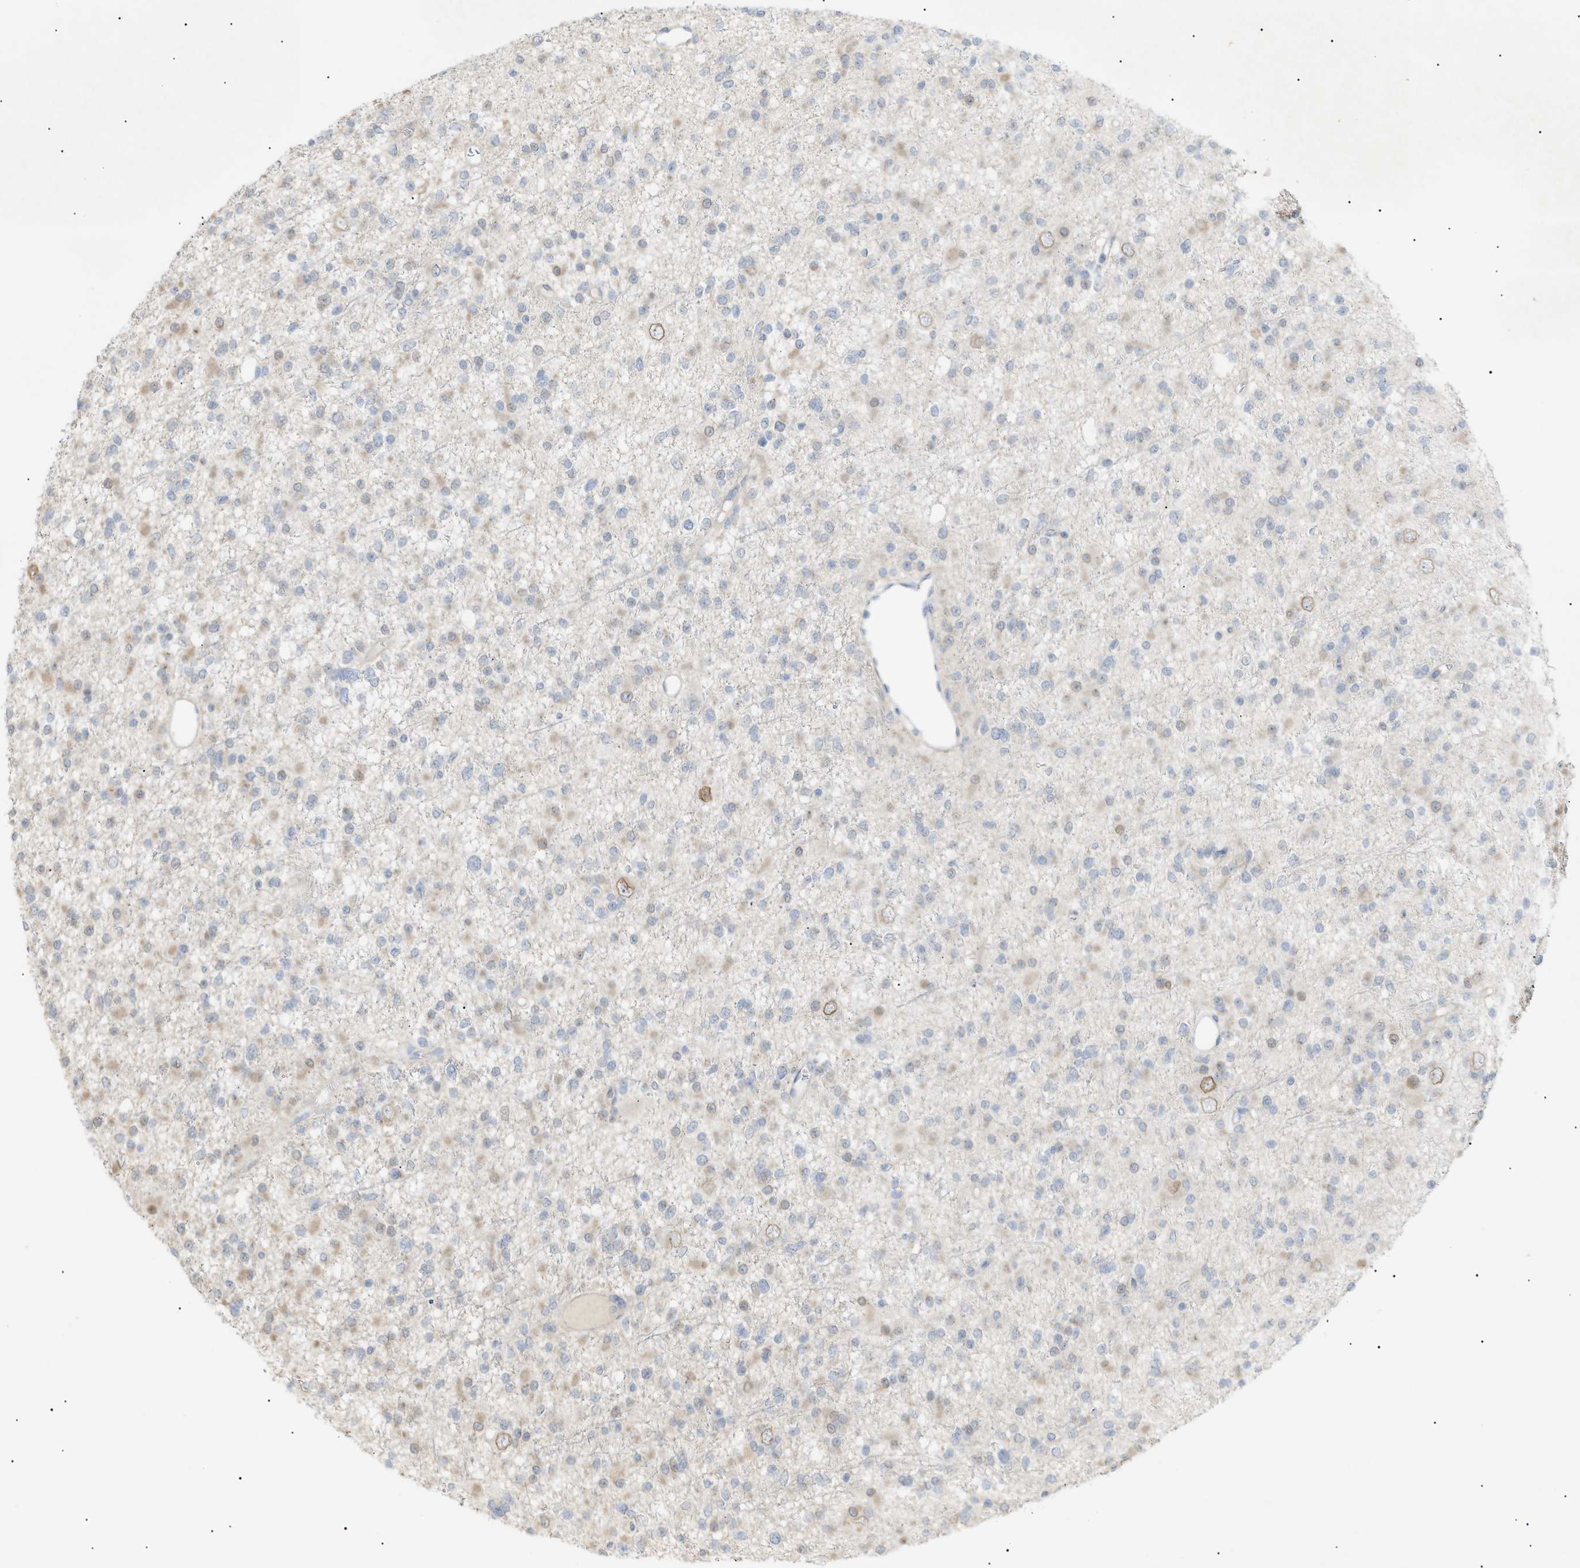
{"staining": {"intensity": "negative", "quantity": "none", "location": "none"}, "tissue": "glioma", "cell_type": "Tumor cells", "image_type": "cancer", "snomed": [{"axis": "morphology", "description": "Glioma, malignant, Low grade"}, {"axis": "topography", "description": "Brain"}], "caption": "Malignant glioma (low-grade) was stained to show a protein in brown. There is no significant staining in tumor cells.", "gene": "SLC25A31", "patient": {"sex": "female", "age": 22}}